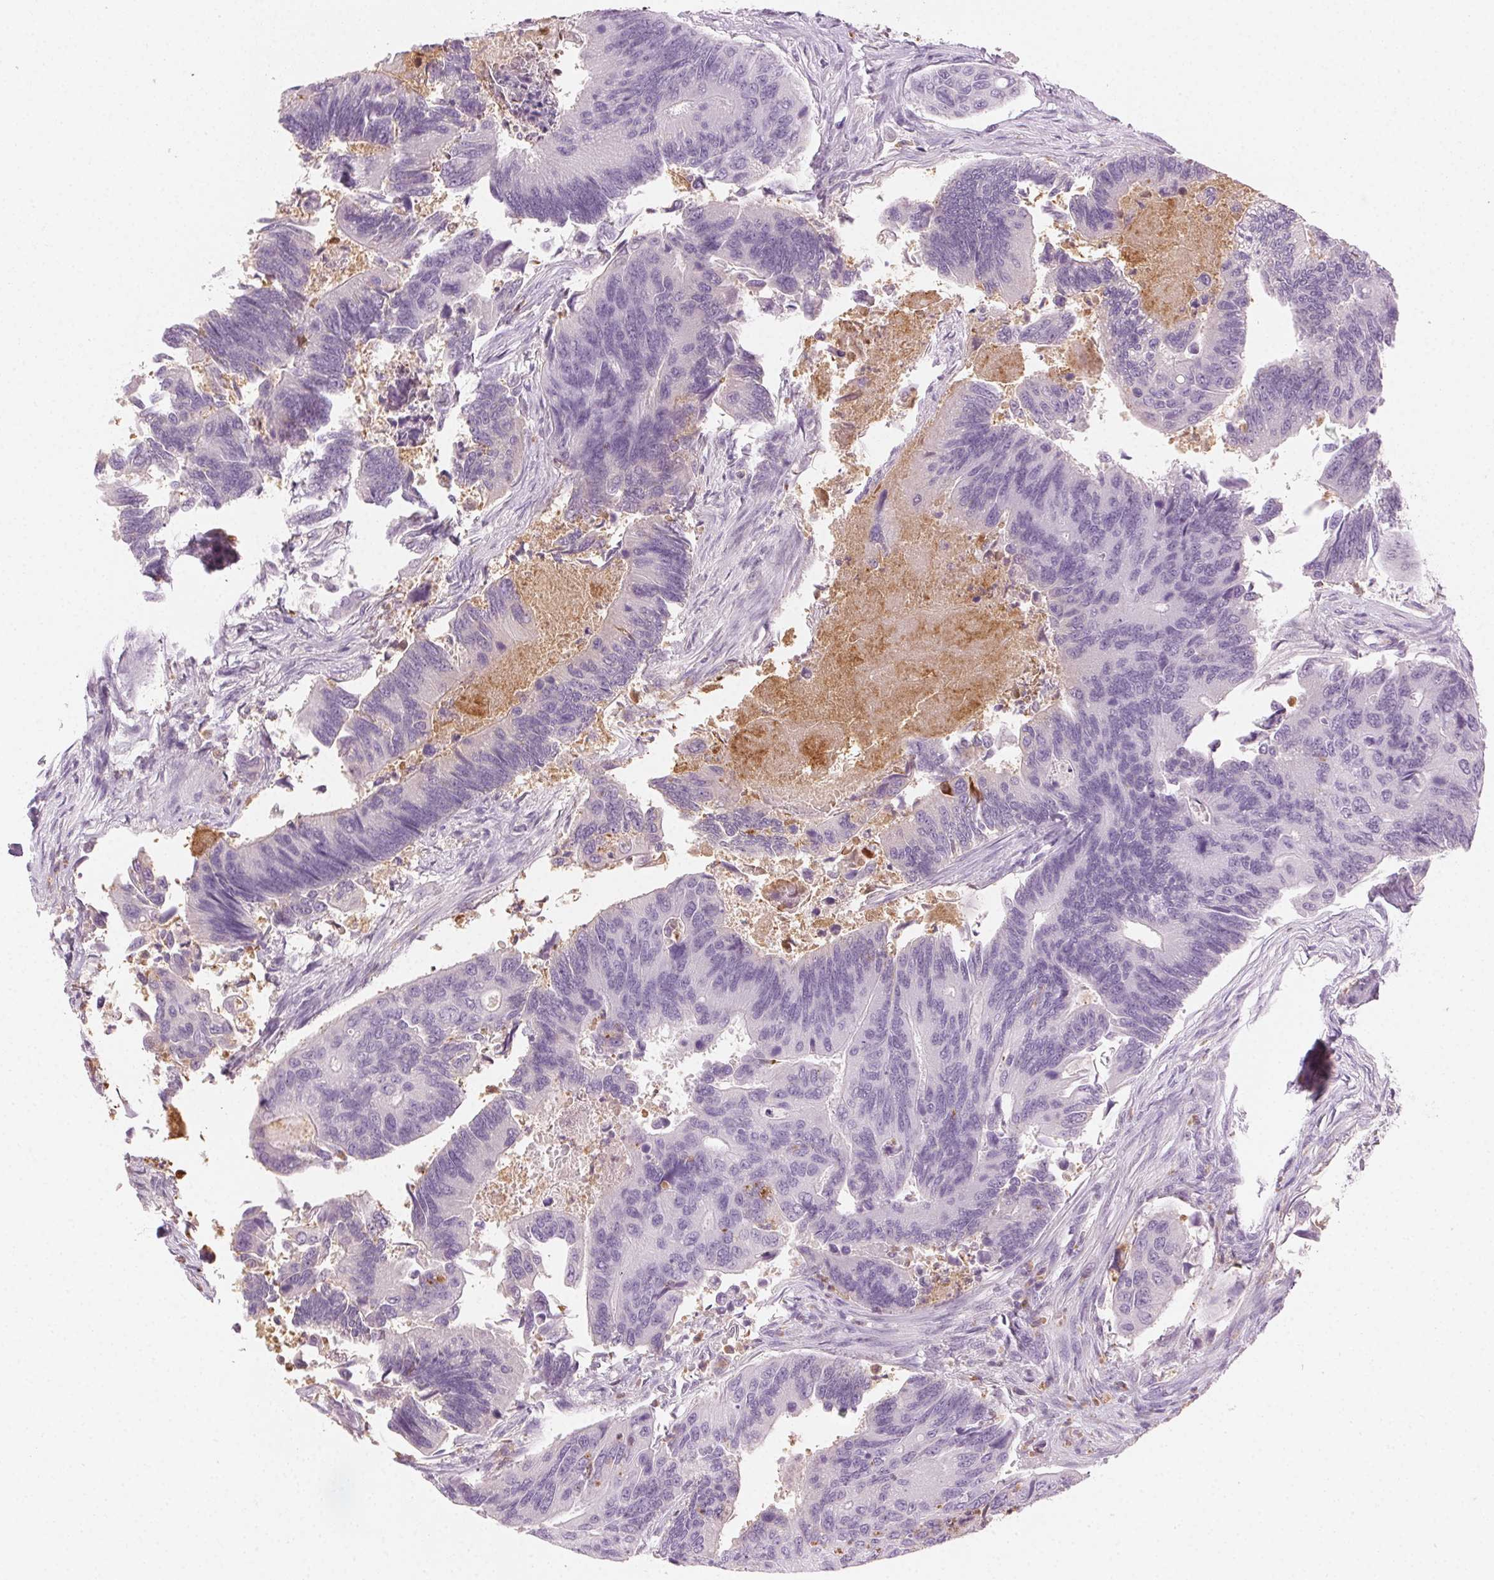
{"staining": {"intensity": "negative", "quantity": "none", "location": "none"}, "tissue": "colorectal cancer", "cell_type": "Tumor cells", "image_type": "cancer", "snomed": [{"axis": "morphology", "description": "Adenocarcinoma, NOS"}, {"axis": "topography", "description": "Colon"}], "caption": "Human adenocarcinoma (colorectal) stained for a protein using IHC shows no positivity in tumor cells.", "gene": "MPO", "patient": {"sex": "female", "age": 67}}